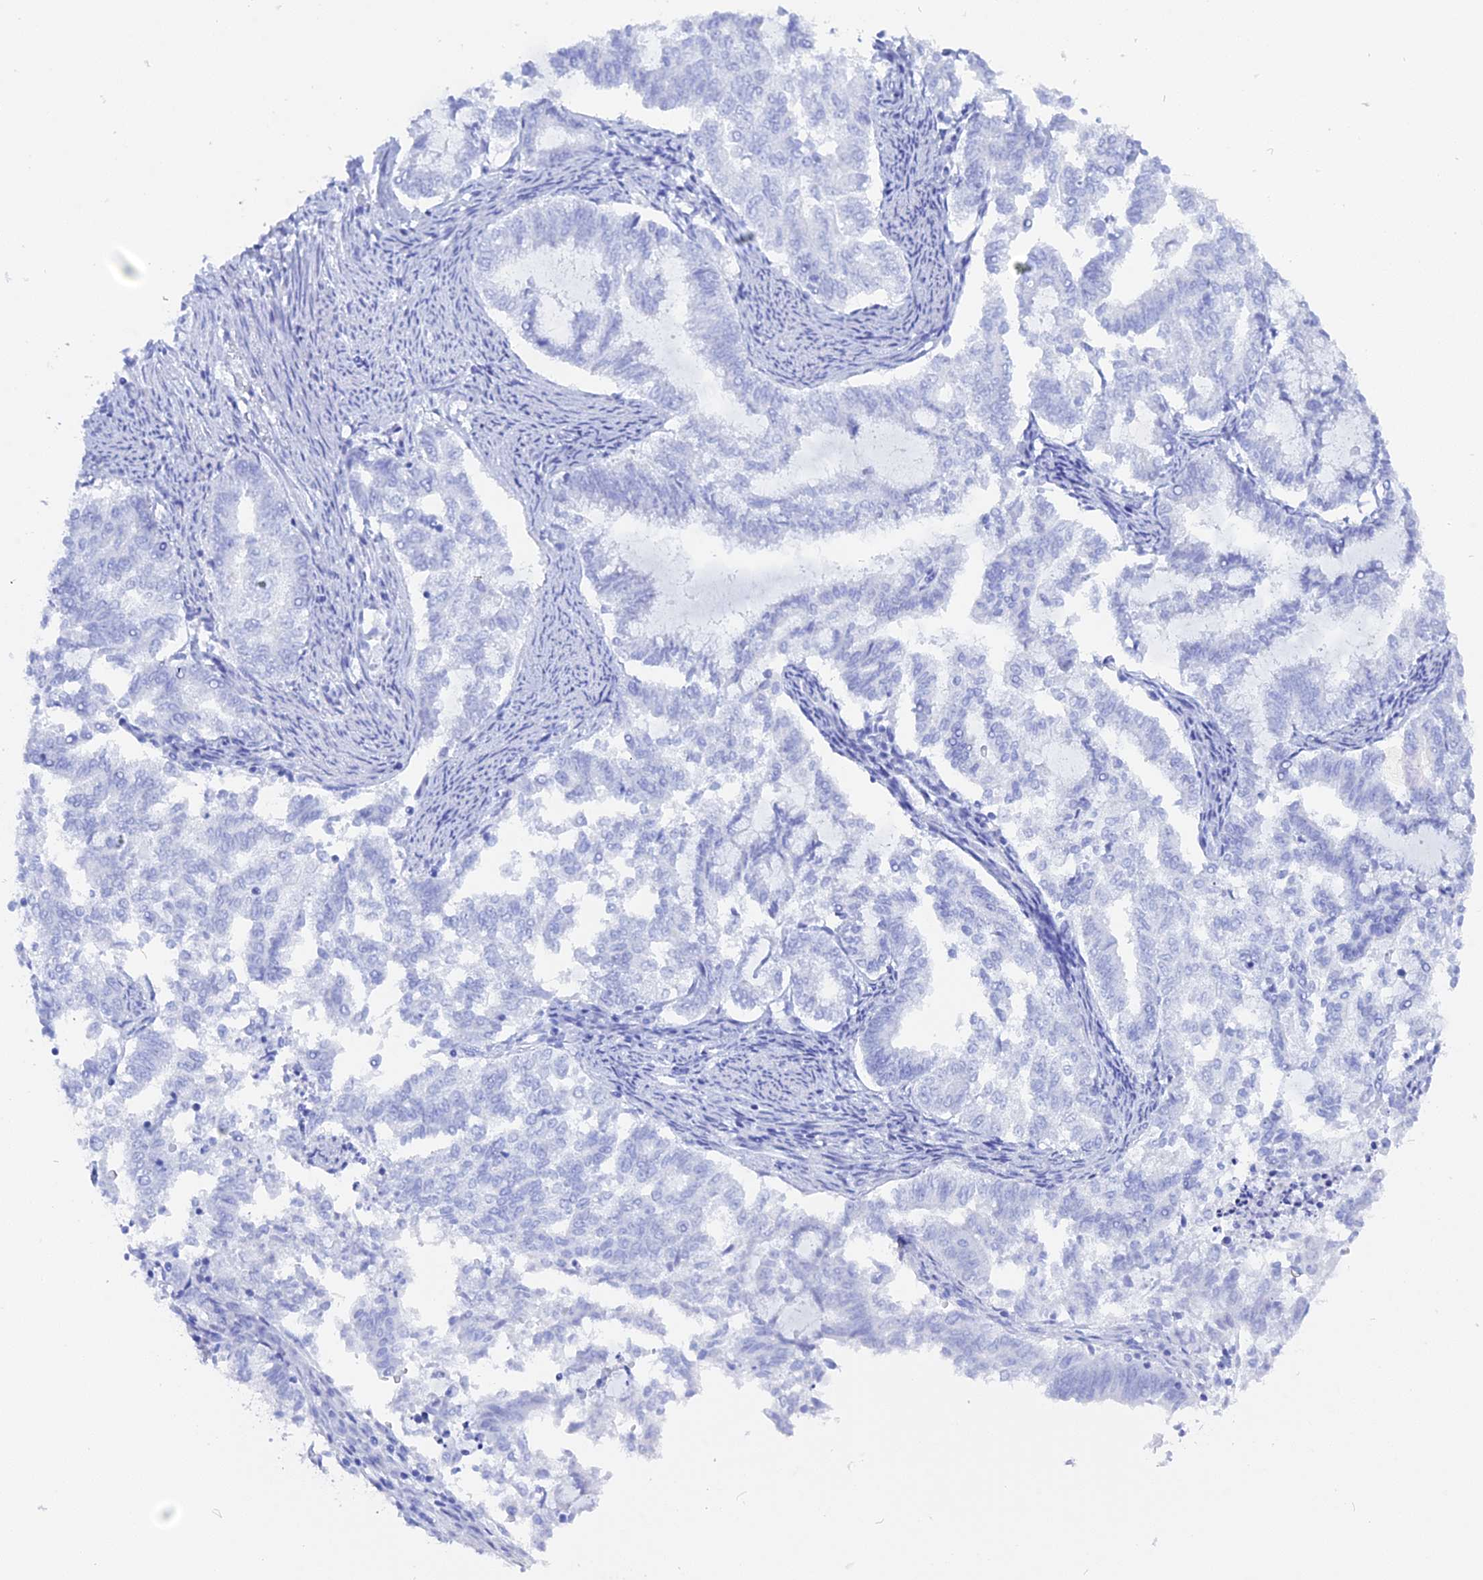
{"staining": {"intensity": "negative", "quantity": "none", "location": "none"}, "tissue": "endometrial cancer", "cell_type": "Tumor cells", "image_type": "cancer", "snomed": [{"axis": "morphology", "description": "Adenocarcinoma, NOS"}, {"axis": "topography", "description": "Endometrium"}], "caption": "A high-resolution photomicrograph shows immunohistochemistry staining of endometrial adenocarcinoma, which exhibits no significant positivity in tumor cells.", "gene": "ADGRA1", "patient": {"sex": "female", "age": 79}}